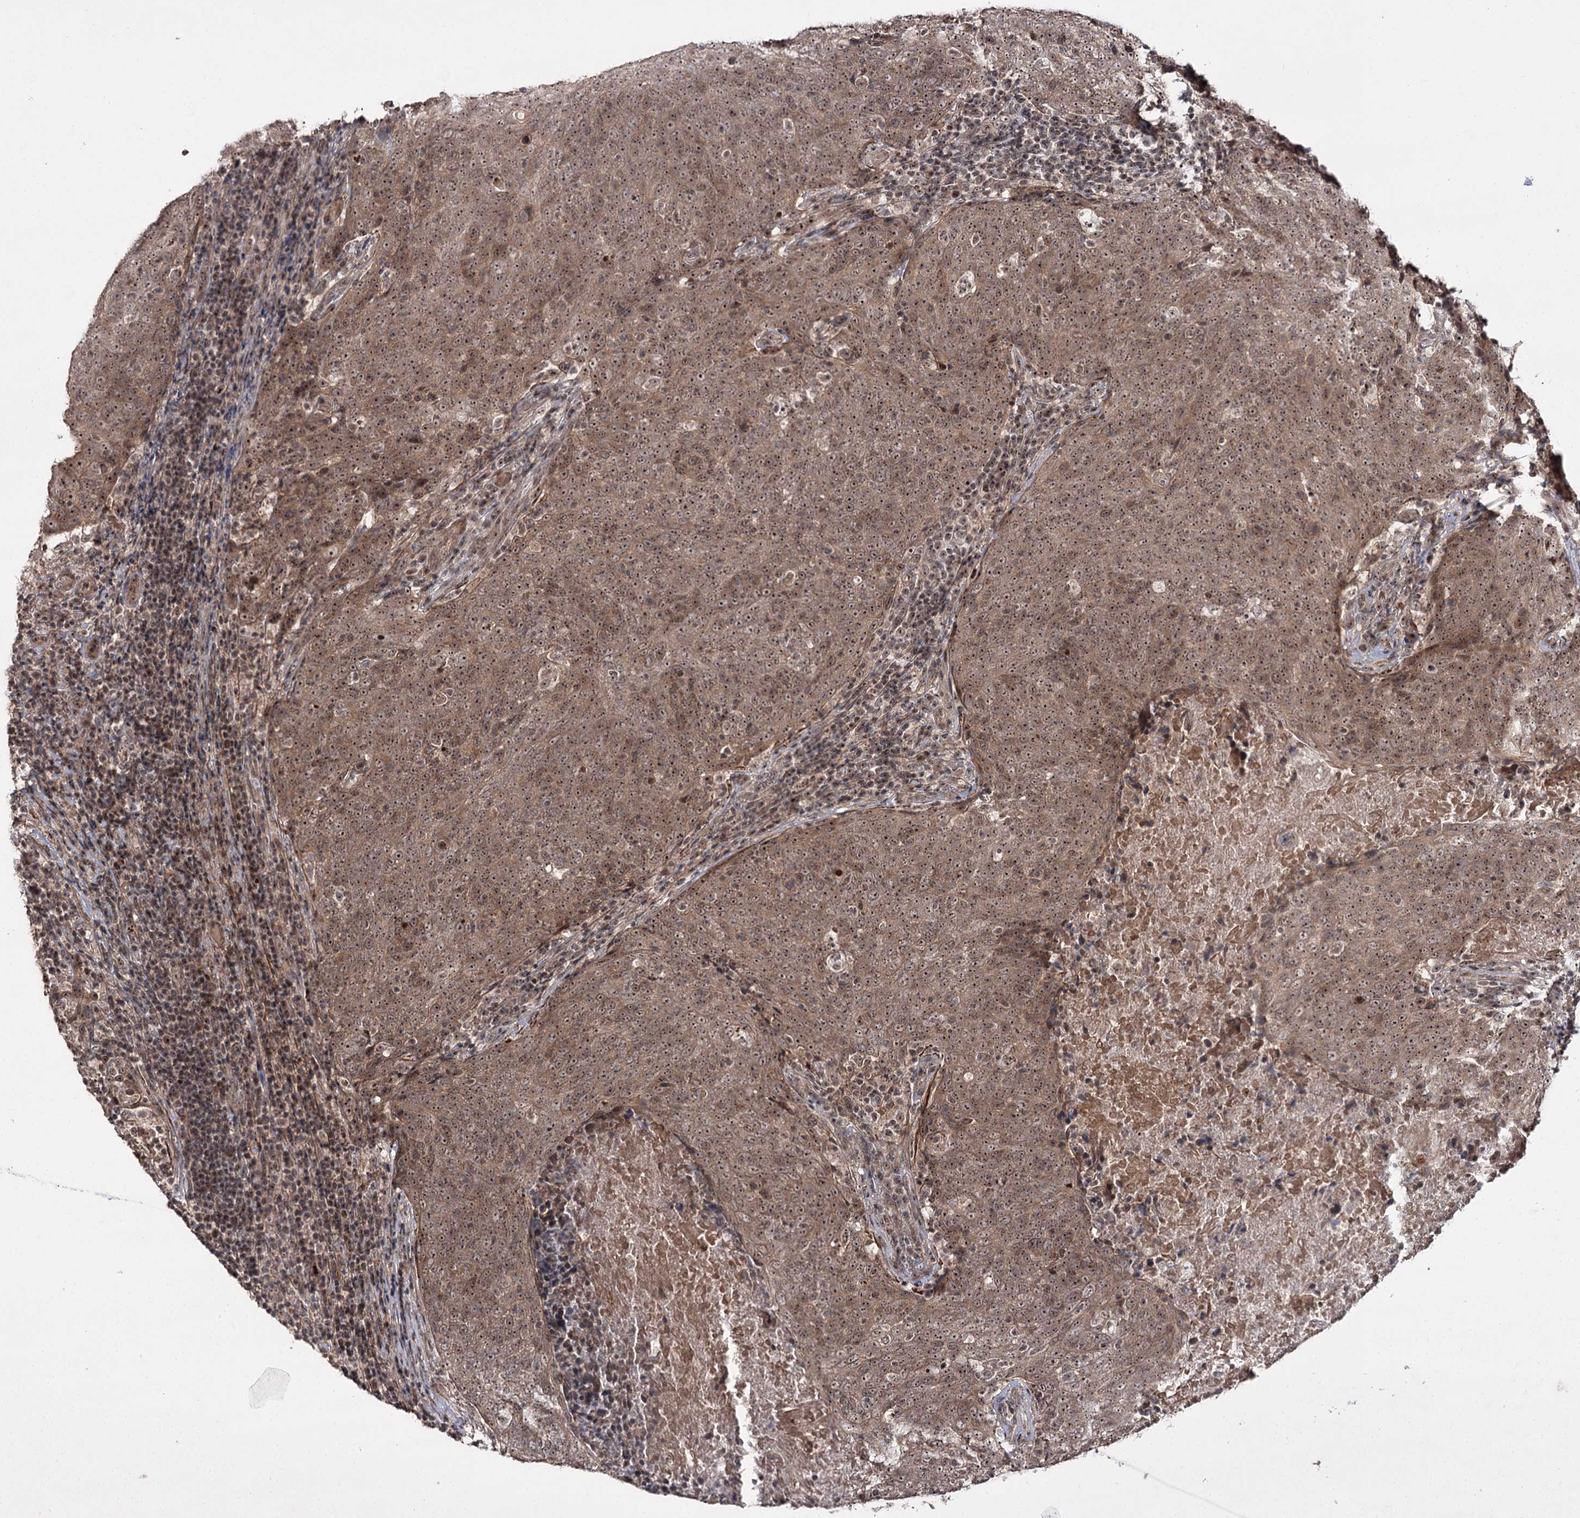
{"staining": {"intensity": "weak", "quantity": ">75%", "location": "cytoplasmic/membranous,nuclear"}, "tissue": "head and neck cancer", "cell_type": "Tumor cells", "image_type": "cancer", "snomed": [{"axis": "morphology", "description": "Squamous cell carcinoma, NOS"}, {"axis": "morphology", "description": "Squamous cell carcinoma, metastatic, NOS"}, {"axis": "topography", "description": "Lymph node"}, {"axis": "topography", "description": "Head-Neck"}], "caption": "Head and neck cancer (squamous cell carcinoma) stained for a protein (brown) displays weak cytoplasmic/membranous and nuclear positive staining in approximately >75% of tumor cells.", "gene": "CCDC59", "patient": {"sex": "male", "age": 62}}